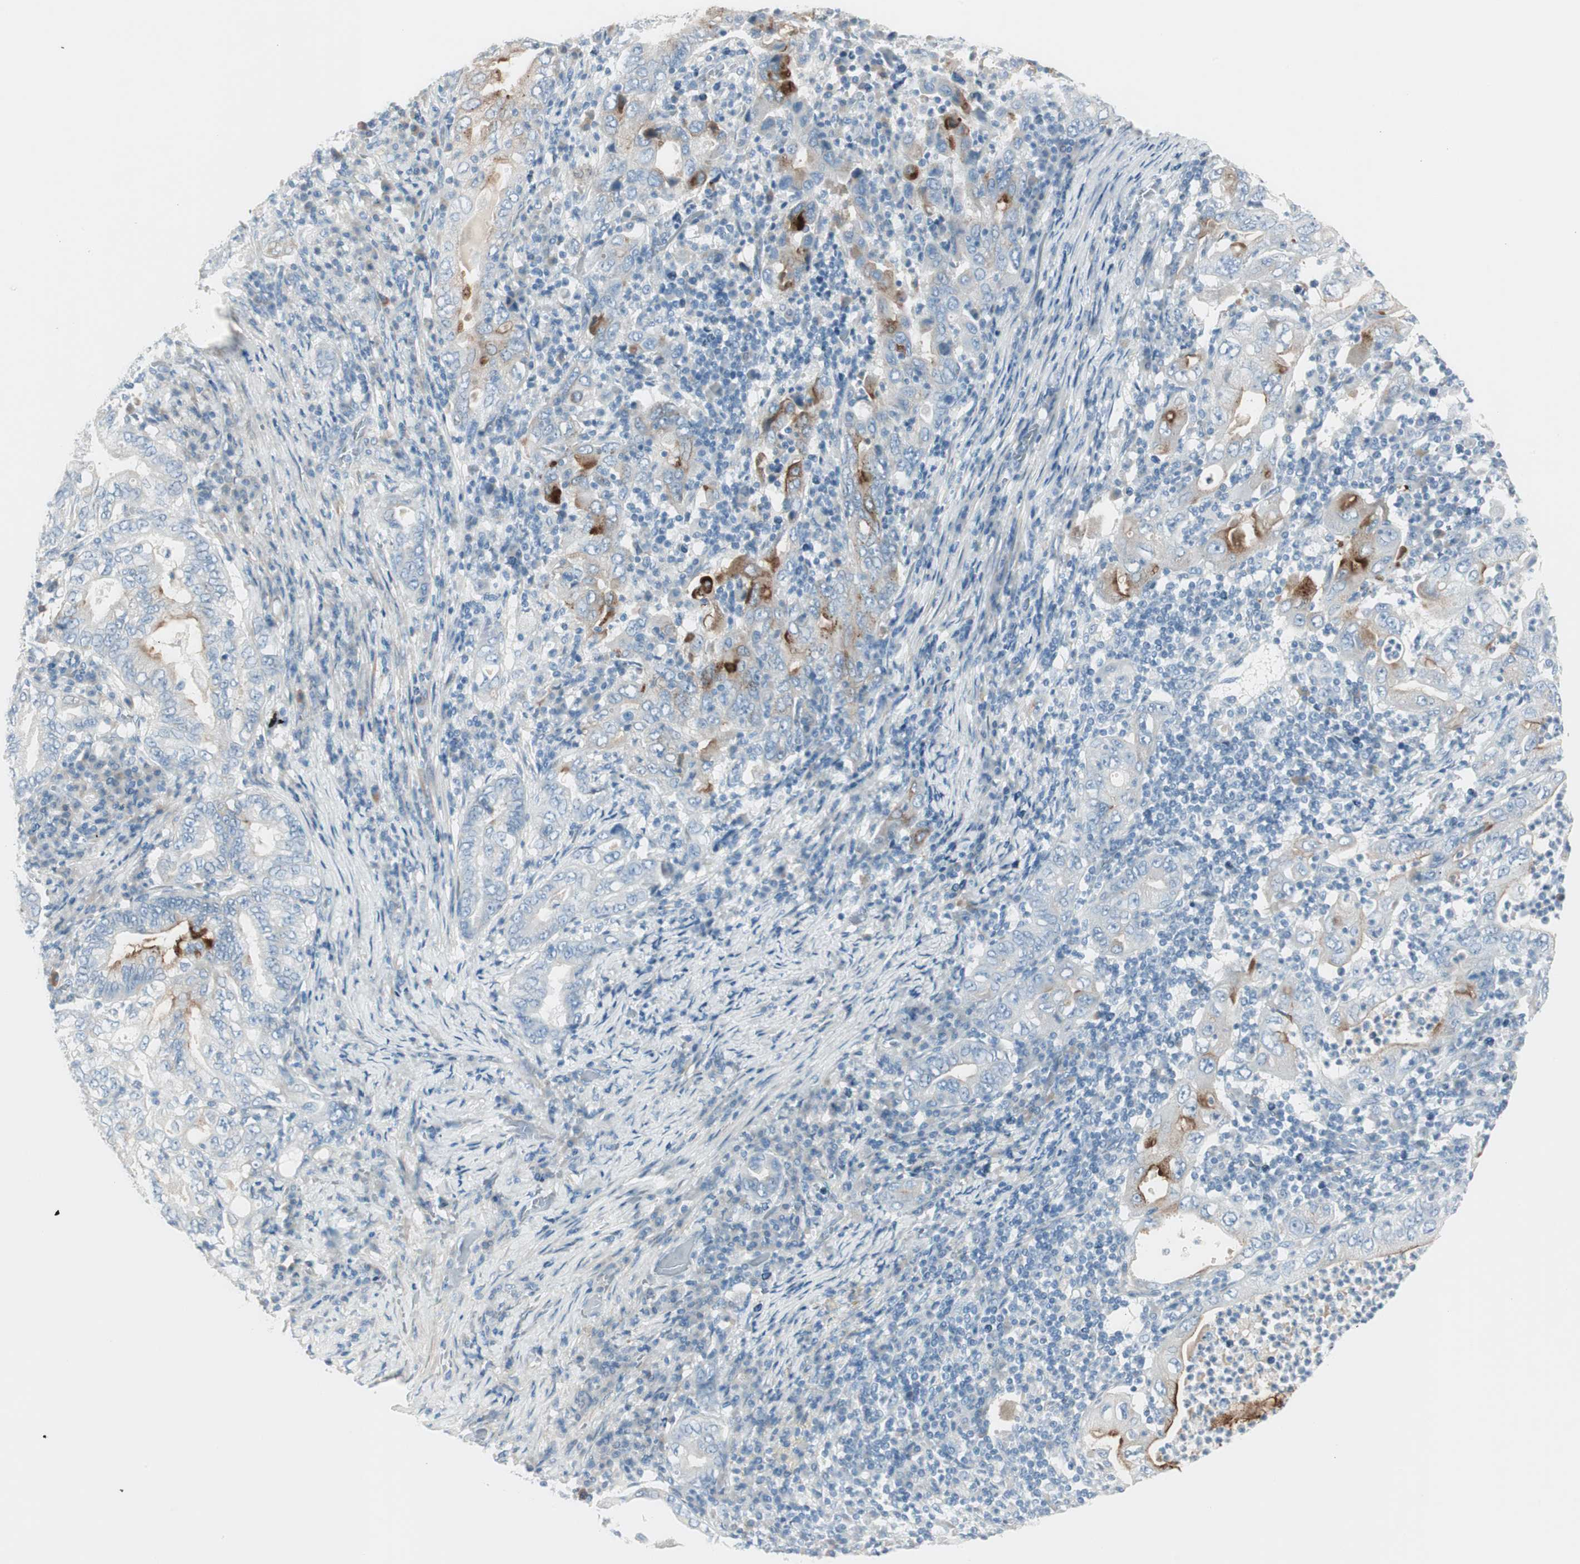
{"staining": {"intensity": "strong", "quantity": "25%-75%", "location": "cytoplasmic/membranous"}, "tissue": "stomach cancer", "cell_type": "Tumor cells", "image_type": "cancer", "snomed": [{"axis": "morphology", "description": "Normal tissue, NOS"}, {"axis": "morphology", "description": "Adenocarcinoma, NOS"}, {"axis": "topography", "description": "Esophagus"}, {"axis": "topography", "description": "Stomach, upper"}, {"axis": "topography", "description": "Peripheral nerve tissue"}], "caption": "Tumor cells show strong cytoplasmic/membranous staining in approximately 25%-75% of cells in stomach cancer.", "gene": "CDHR5", "patient": {"sex": "male", "age": 62}}